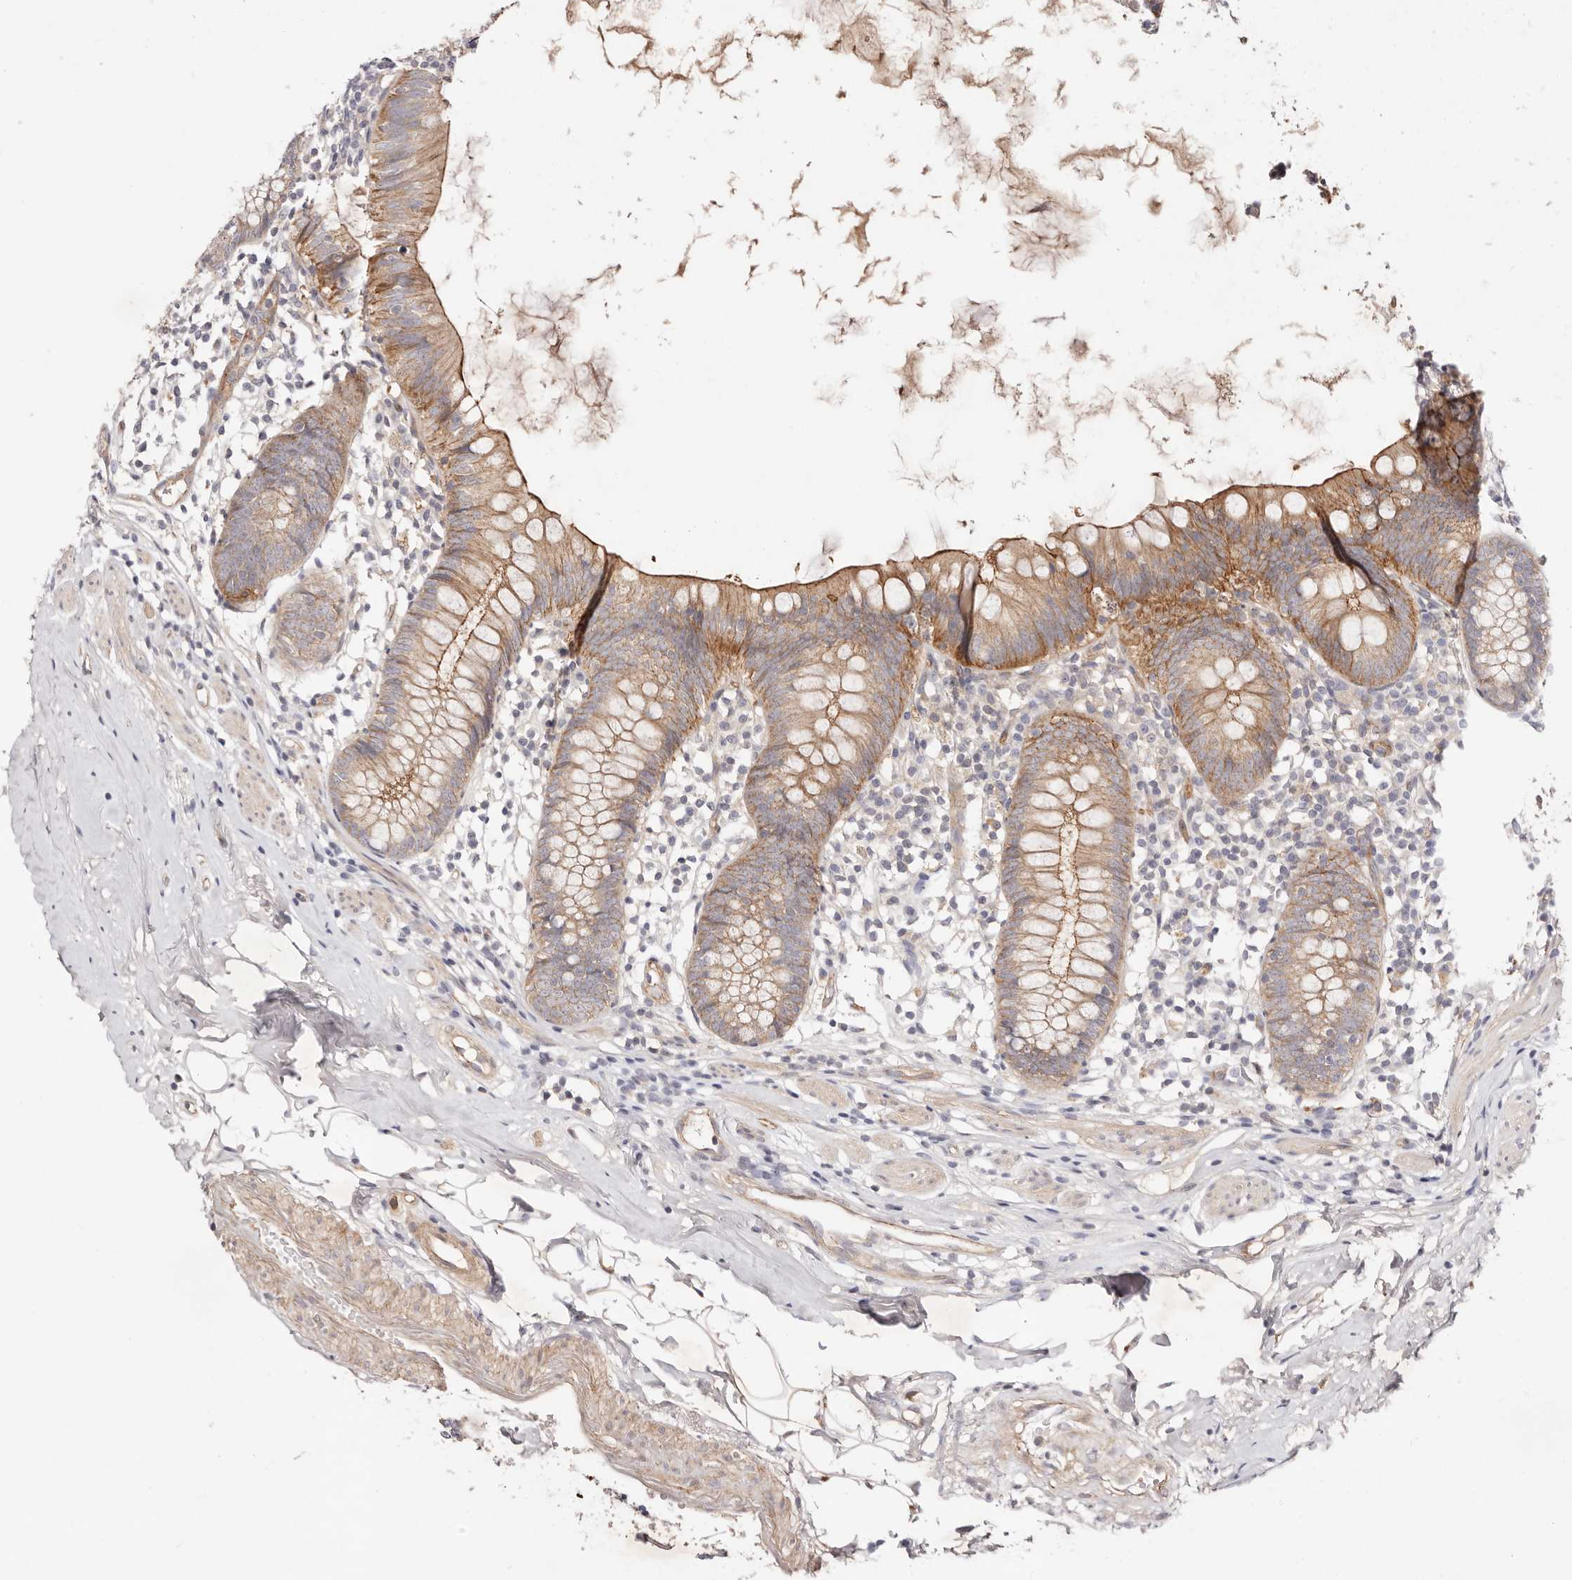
{"staining": {"intensity": "moderate", "quantity": ">75%", "location": "cytoplasmic/membranous"}, "tissue": "appendix", "cell_type": "Glandular cells", "image_type": "normal", "snomed": [{"axis": "morphology", "description": "Normal tissue, NOS"}, {"axis": "topography", "description": "Appendix"}], "caption": "The histopathology image exhibits a brown stain indicating the presence of a protein in the cytoplasmic/membranous of glandular cells in appendix. (DAB IHC with brightfield microscopy, high magnification).", "gene": "SLC35B2", "patient": {"sex": "female", "age": 62}}